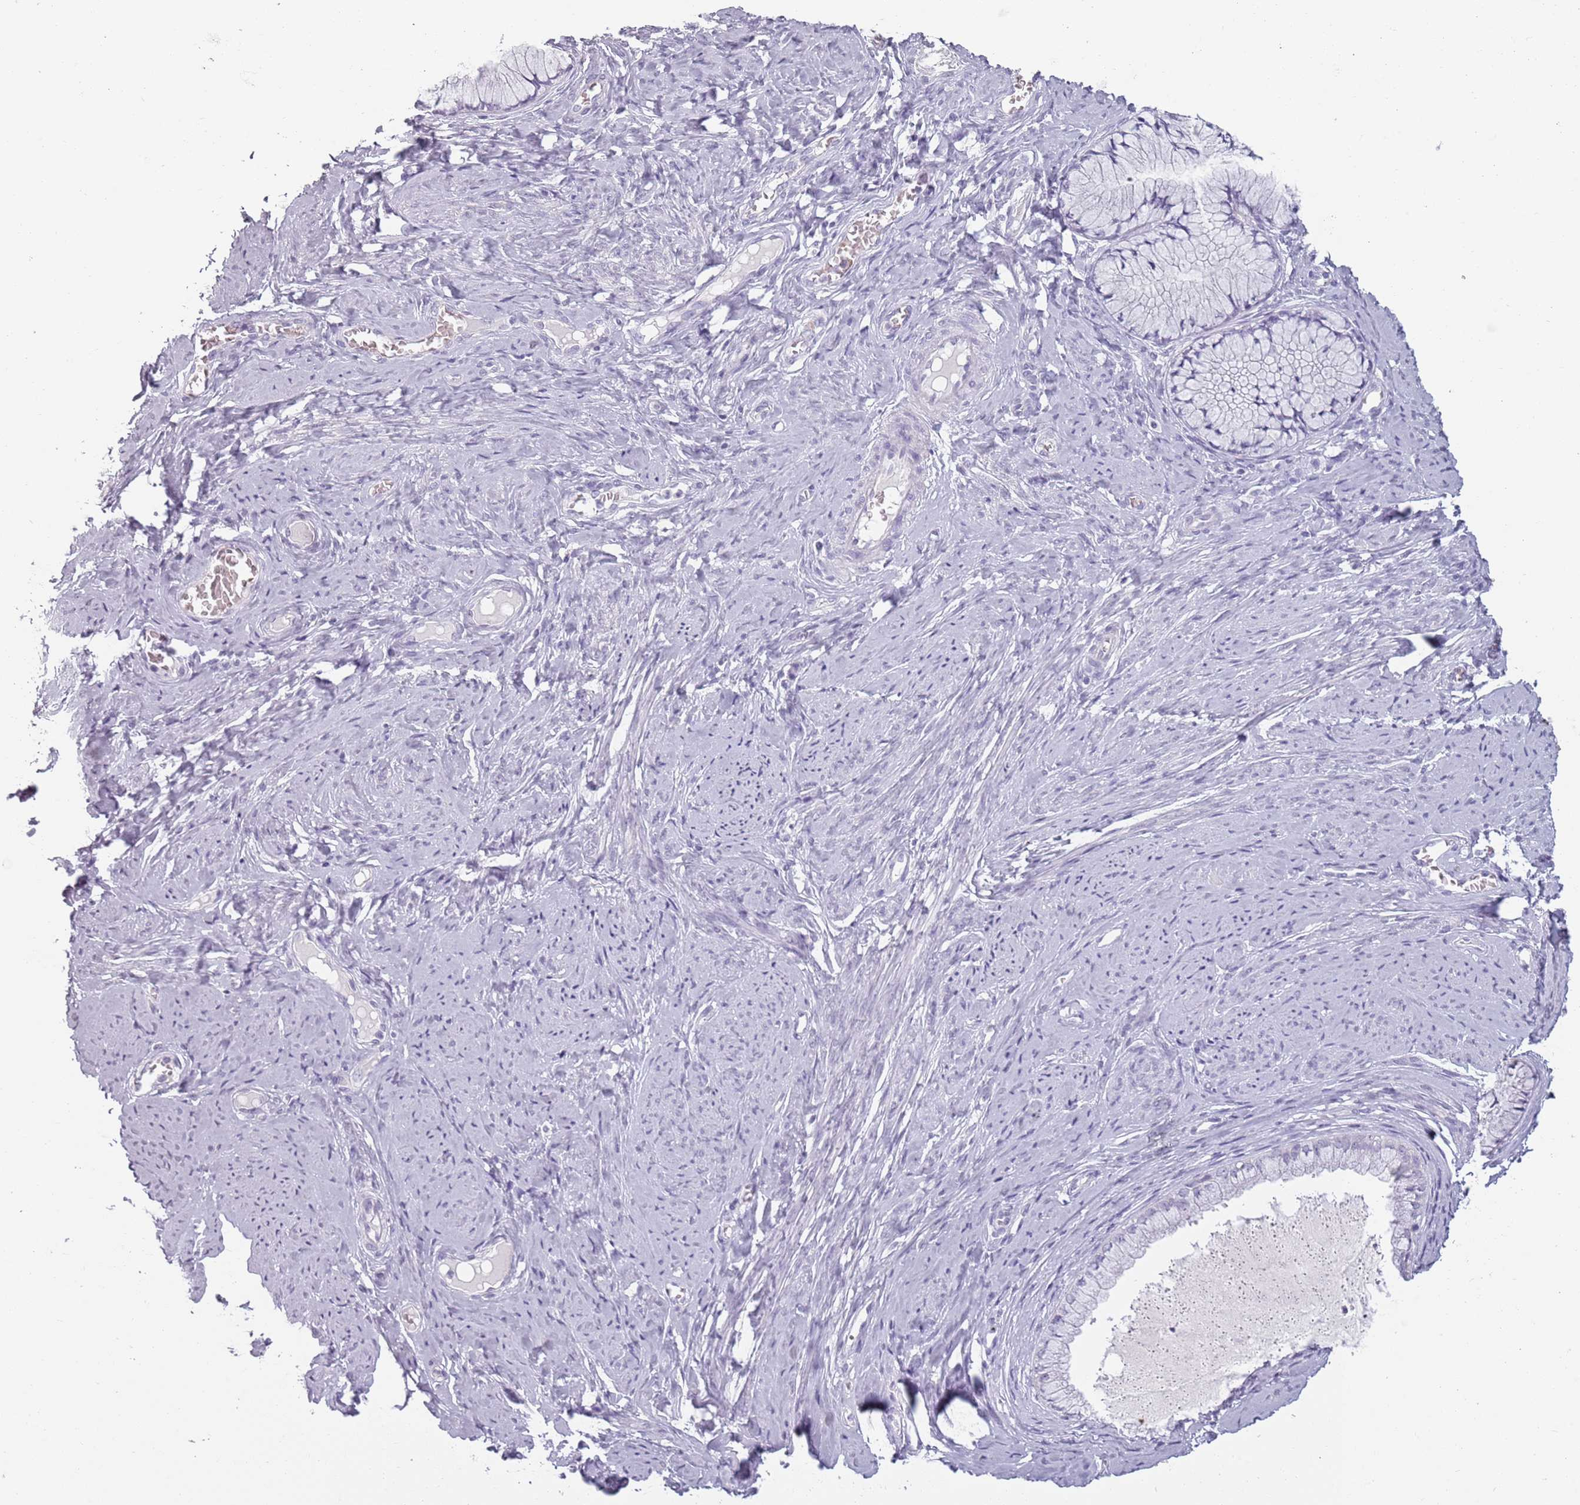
{"staining": {"intensity": "negative", "quantity": "none", "location": "none"}, "tissue": "cervix", "cell_type": "Glandular cells", "image_type": "normal", "snomed": [{"axis": "morphology", "description": "Normal tissue, NOS"}, {"axis": "topography", "description": "Cervix"}], "caption": "This is a photomicrograph of IHC staining of benign cervix, which shows no positivity in glandular cells.", "gene": "PIEZO1", "patient": {"sex": "female", "age": 42}}